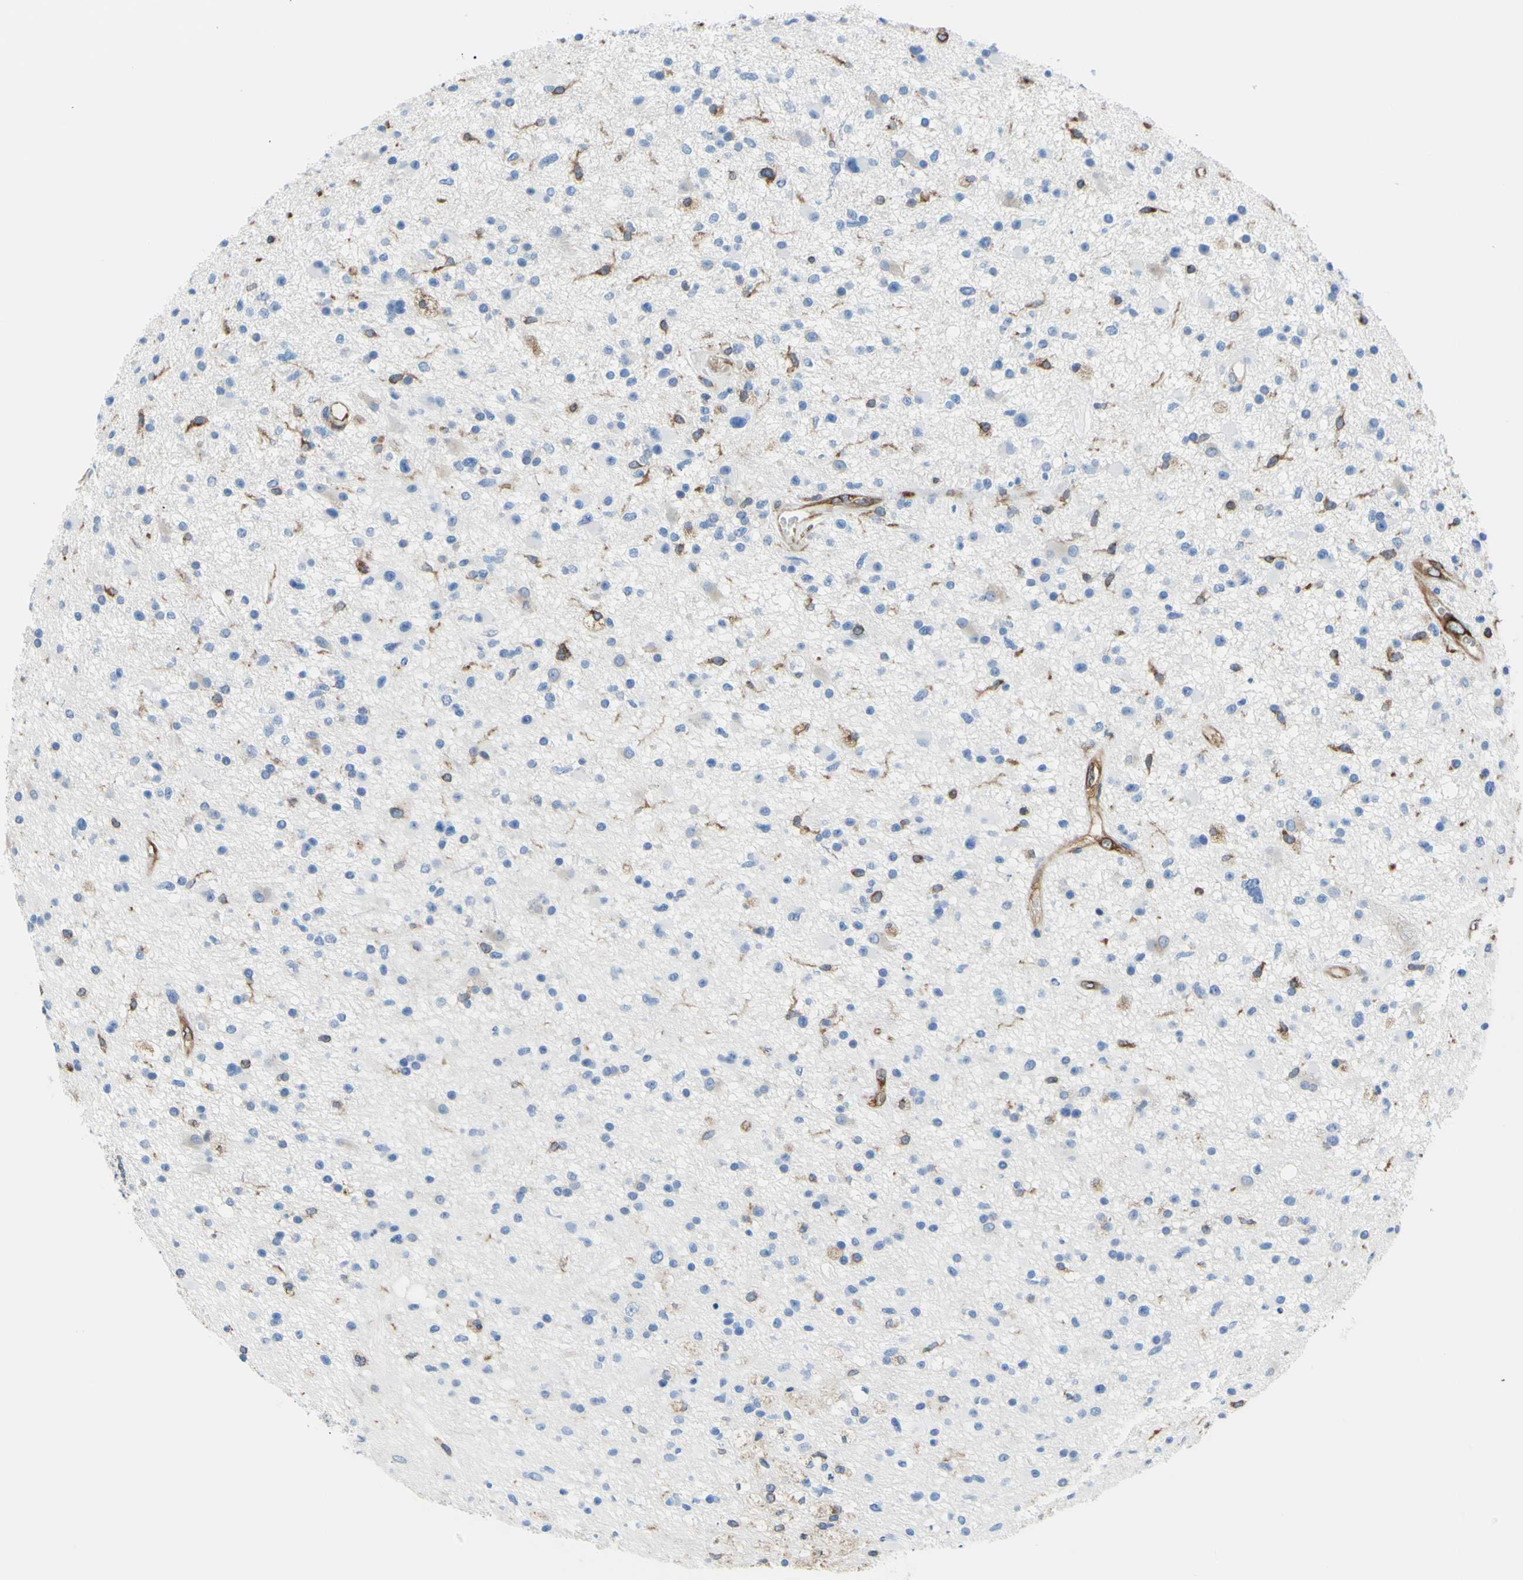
{"staining": {"intensity": "moderate", "quantity": "<25%", "location": "cytoplasmic/membranous"}, "tissue": "glioma", "cell_type": "Tumor cells", "image_type": "cancer", "snomed": [{"axis": "morphology", "description": "Glioma, malignant, High grade"}, {"axis": "topography", "description": "Brain"}], "caption": "Moderate cytoplasmic/membranous positivity for a protein is seen in approximately <25% of tumor cells of malignant glioma (high-grade) using immunohistochemistry.", "gene": "MGST2", "patient": {"sex": "male", "age": 33}}